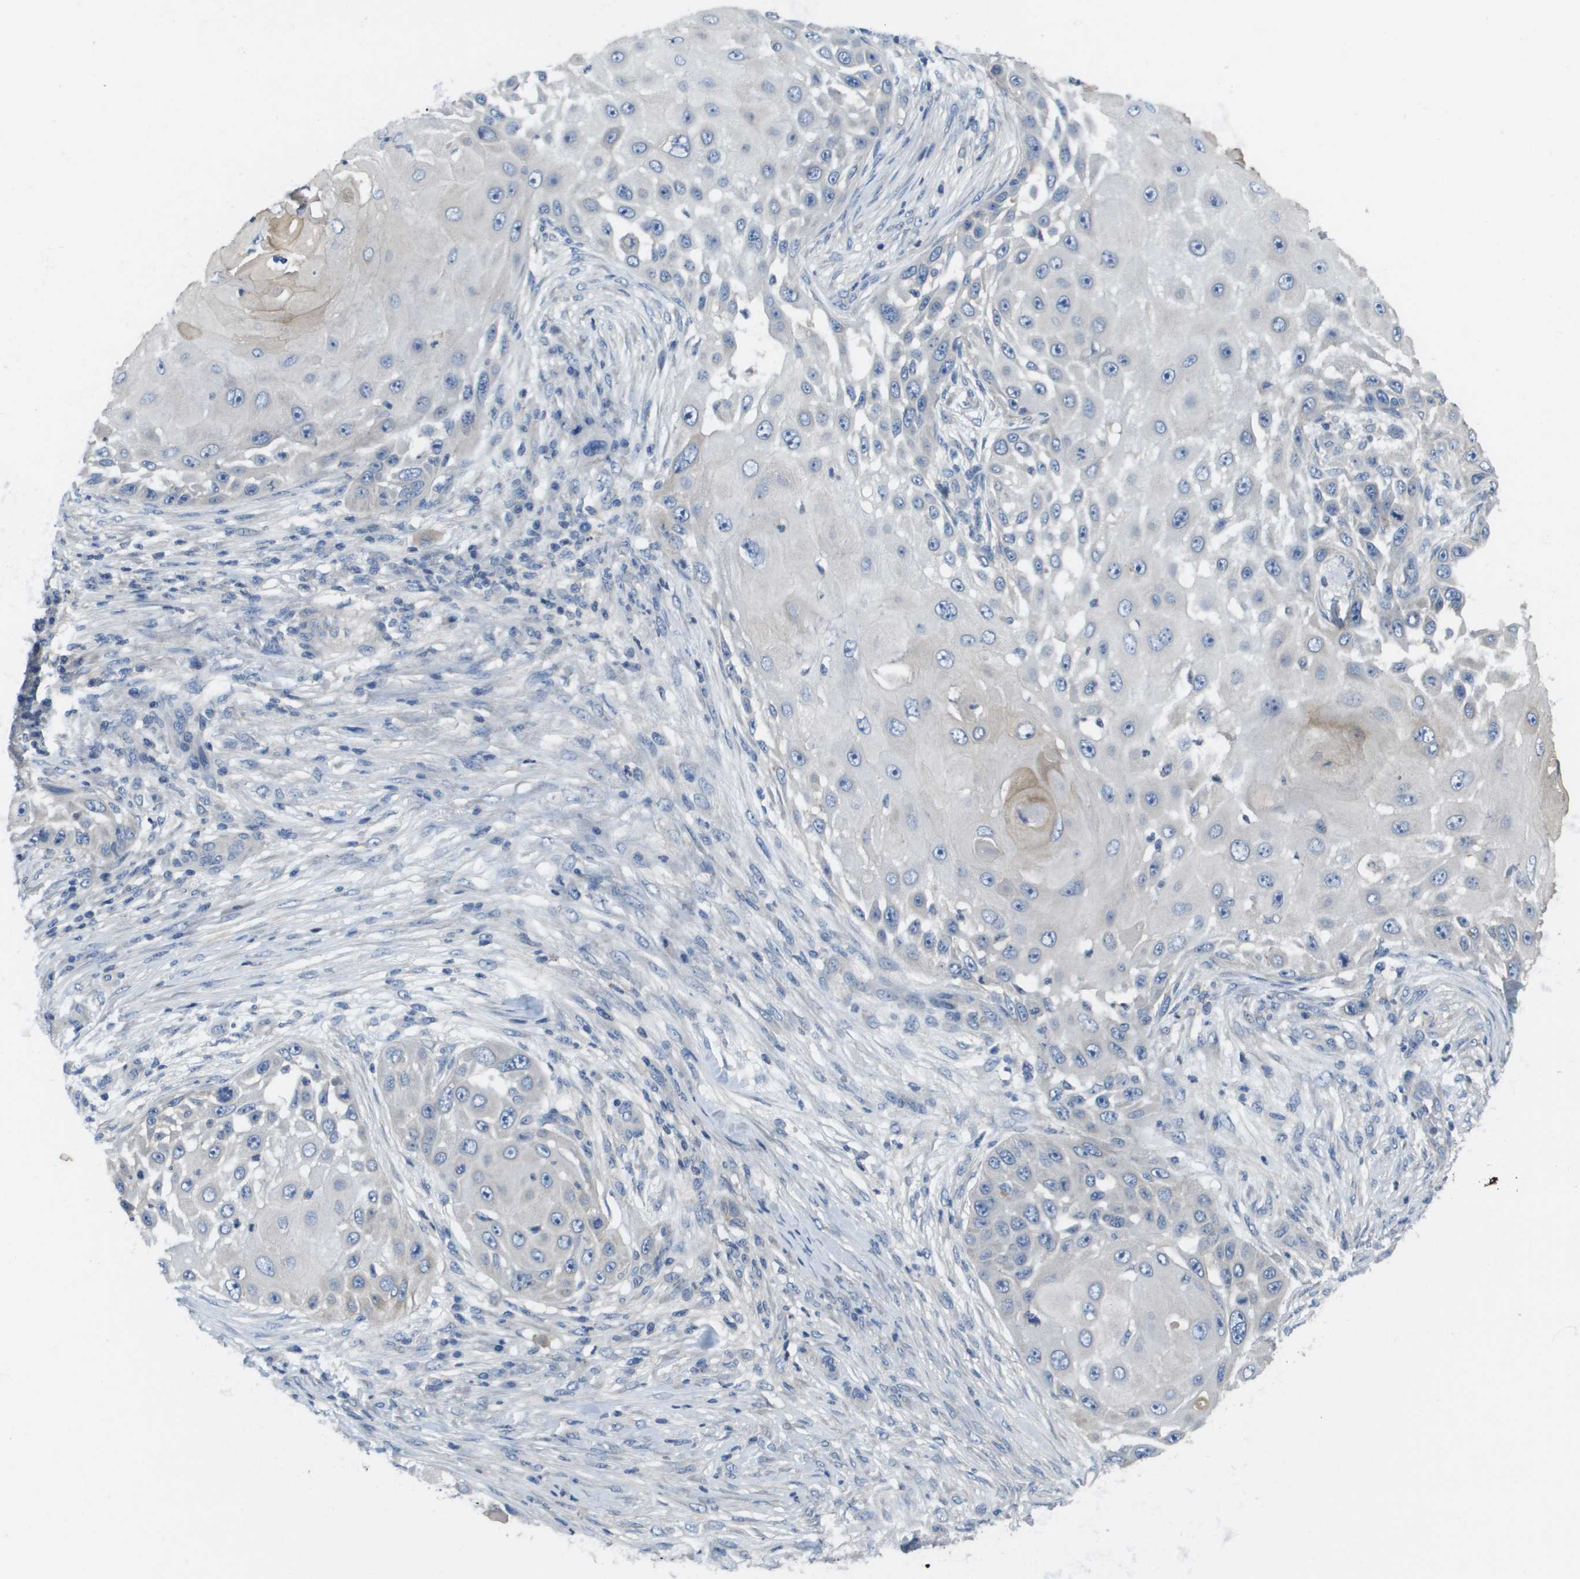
{"staining": {"intensity": "negative", "quantity": "none", "location": "none"}, "tissue": "skin cancer", "cell_type": "Tumor cells", "image_type": "cancer", "snomed": [{"axis": "morphology", "description": "Squamous cell carcinoma, NOS"}, {"axis": "topography", "description": "Skin"}], "caption": "IHC histopathology image of human skin squamous cell carcinoma stained for a protein (brown), which reveals no staining in tumor cells.", "gene": "KRT23", "patient": {"sex": "female", "age": 44}}